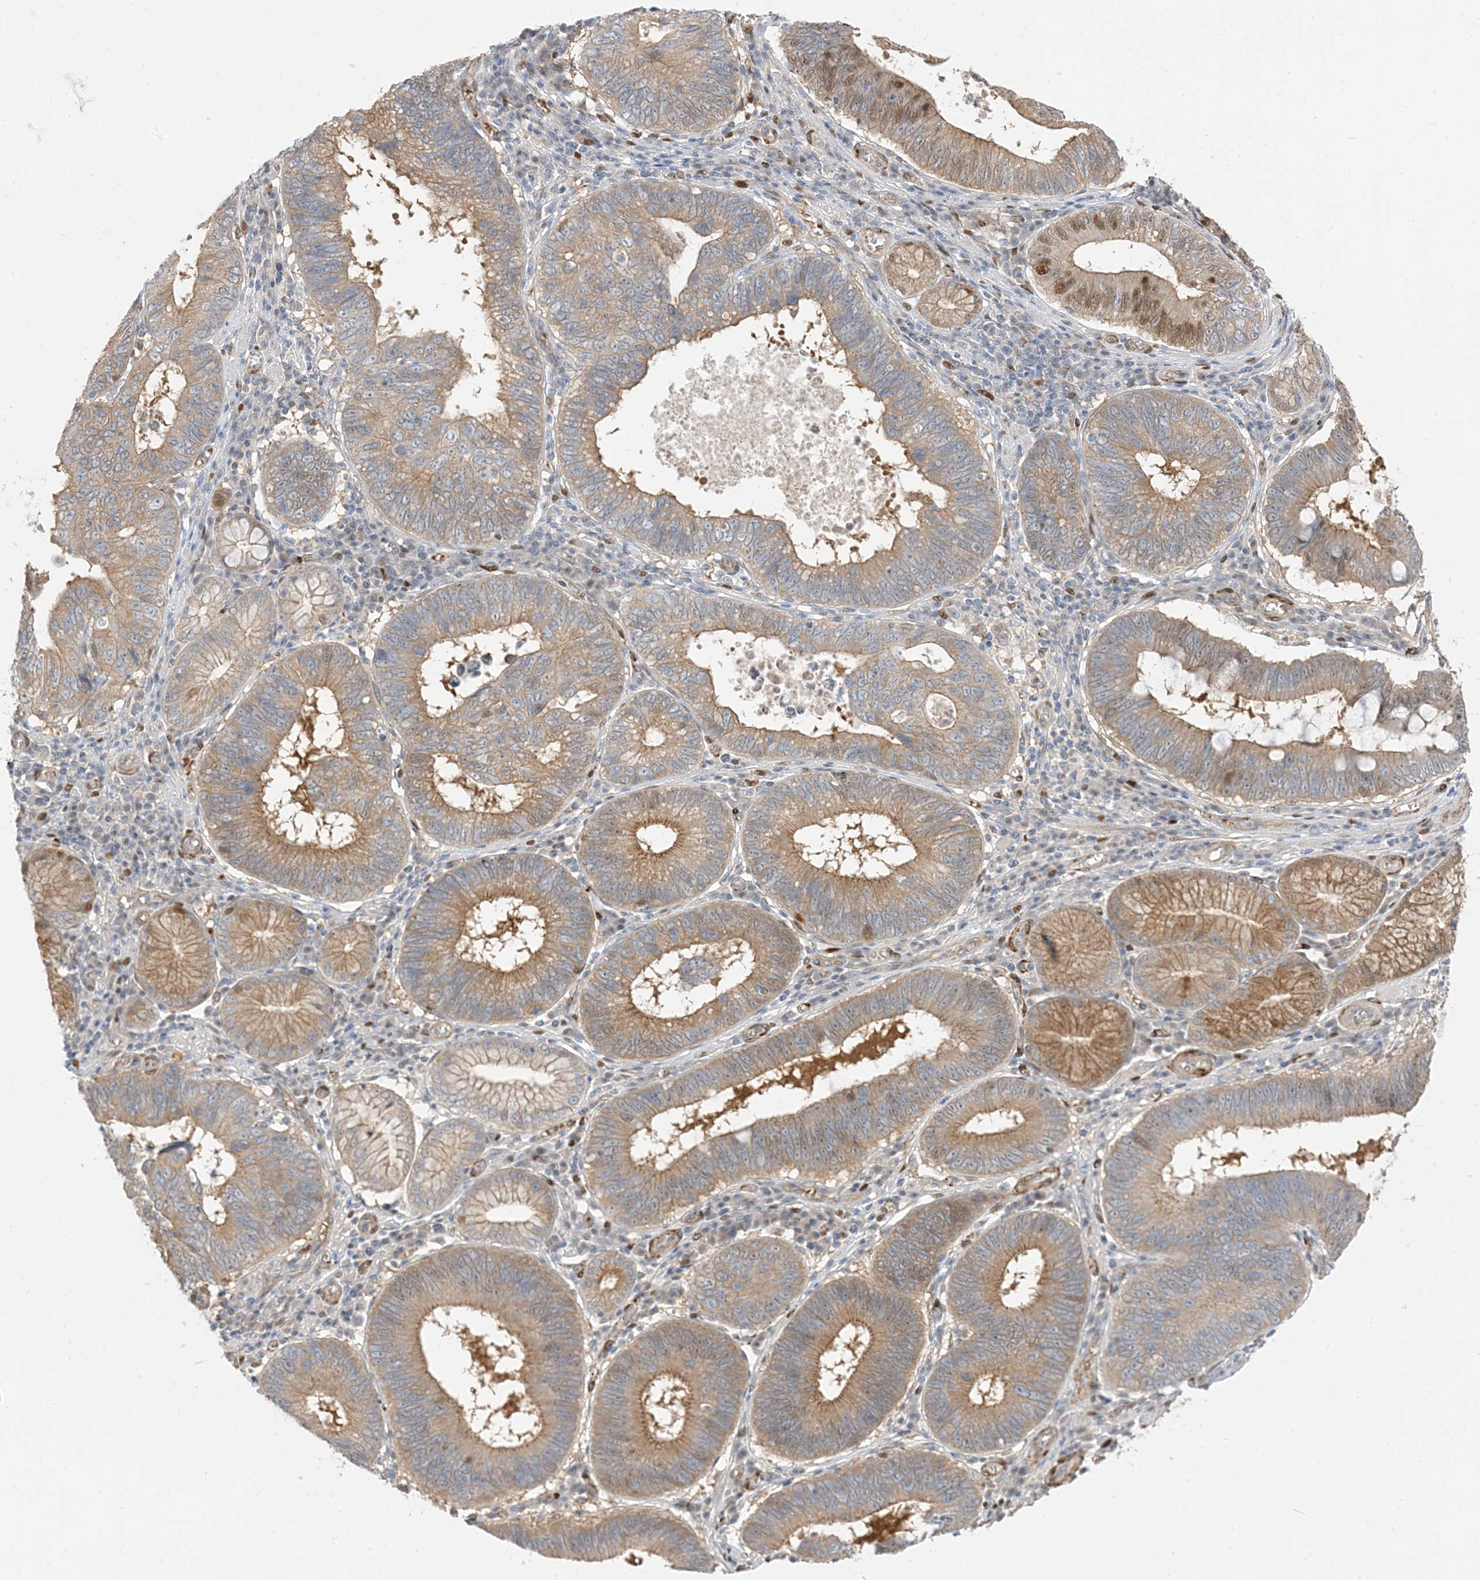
{"staining": {"intensity": "moderate", "quantity": ">75%", "location": "cytoplasmic/membranous"}, "tissue": "stomach cancer", "cell_type": "Tumor cells", "image_type": "cancer", "snomed": [{"axis": "morphology", "description": "Adenocarcinoma, NOS"}, {"axis": "topography", "description": "Stomach"}], "caption": "Moderate cytoplasmic/membranous staining for a protein is seen in approximately >75% of tumor cells of adenocarcinoma (stomach) using IHC.", "gene": "RIN1", "patient": {"sex": "male", "age": 59}}